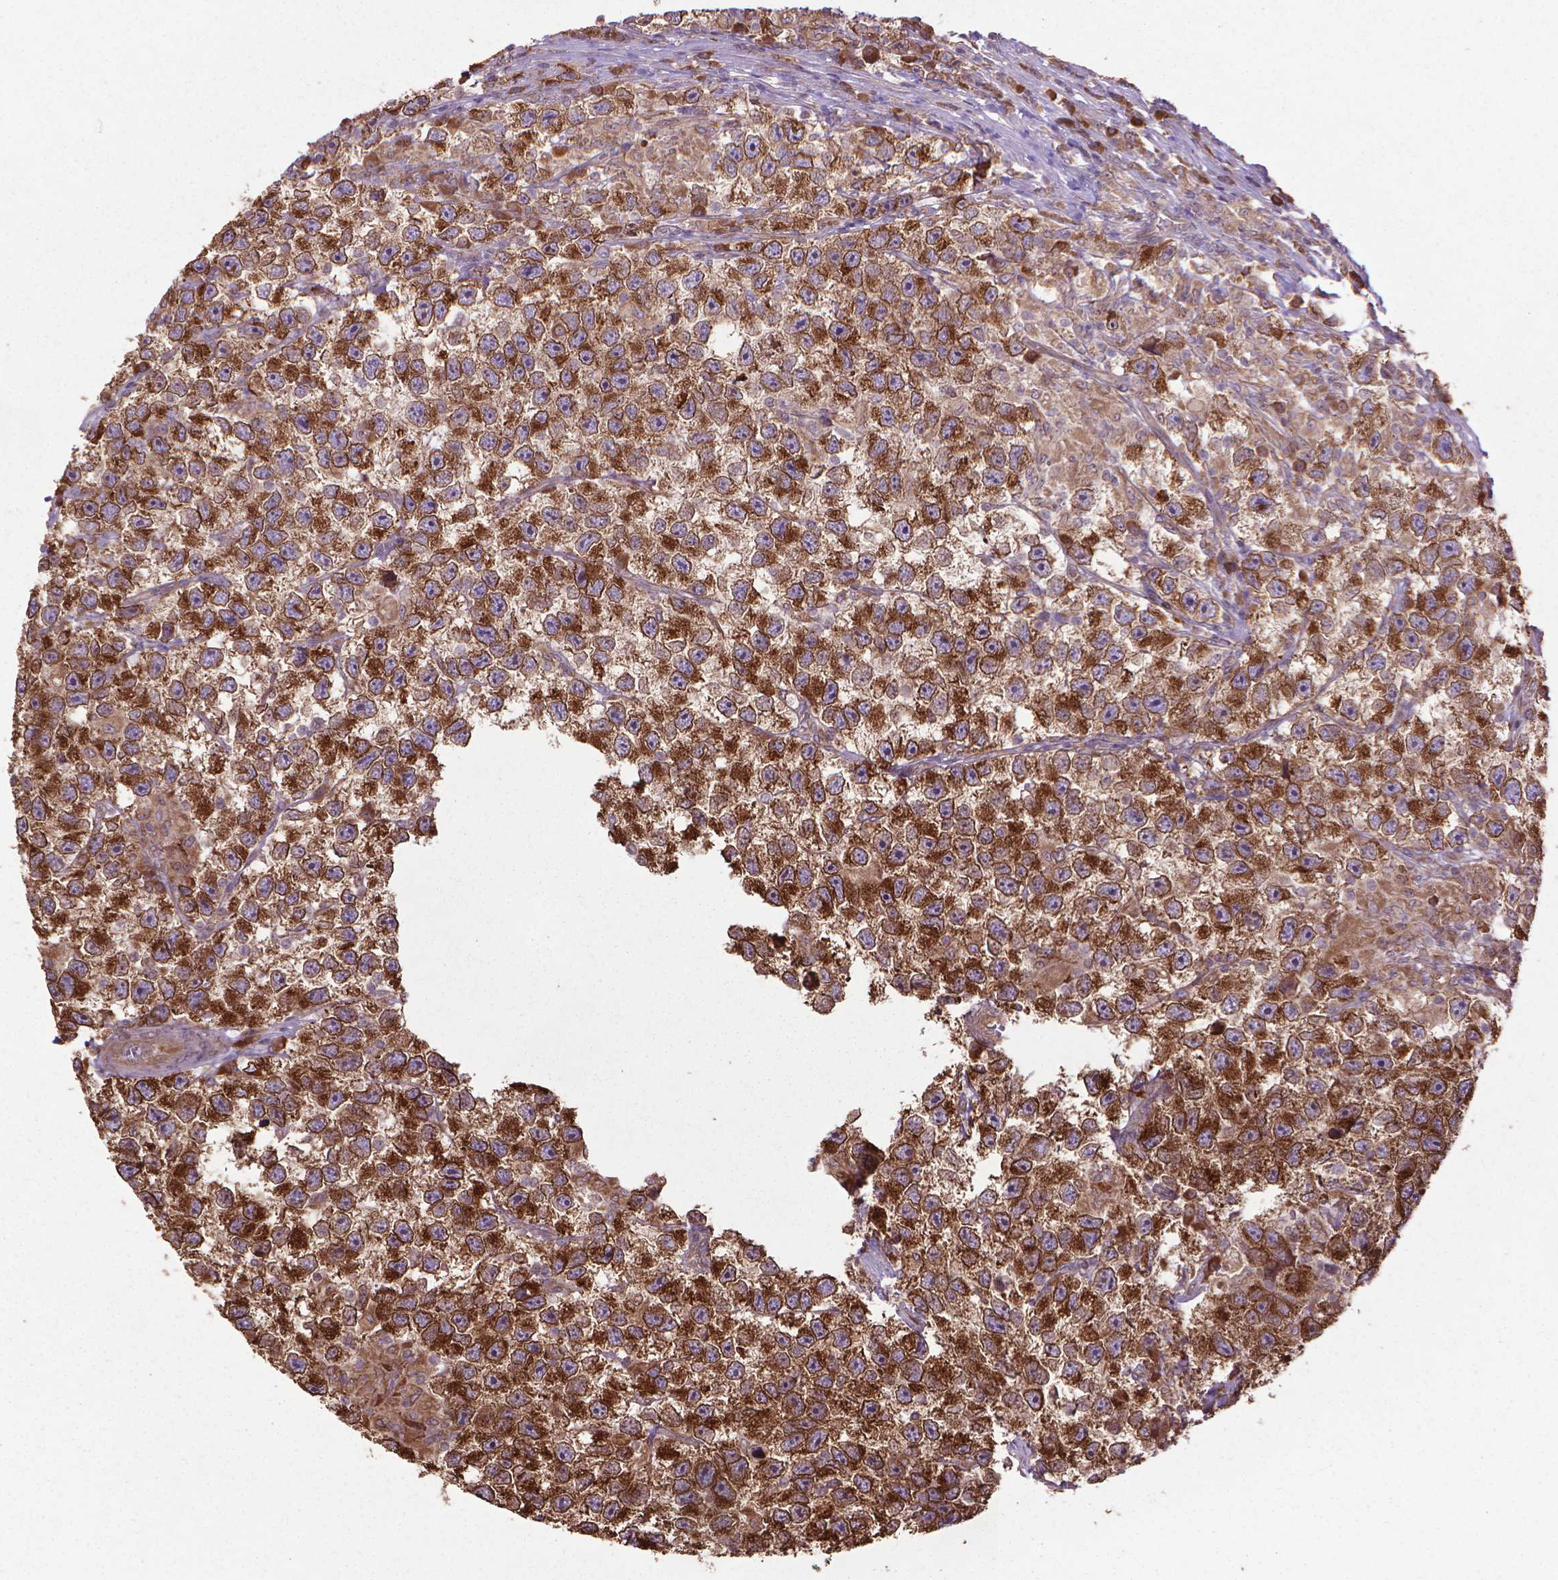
{"staining": {"intensity": "strong", "quantity": ">75%", "location": "cytoplasmic/membranous"}, "tissue": "testis cancer", "cell_type": "Tumor cells", "image_type": "cancer", "snomed": [{"axis": "morphology", "description": "Seminoma, NOS"}, {"axis": "topography", "description": "Testis"}], "caption": "About >75% of tumor cells in human seminoma (testis) demonstrate strong cytoplasmic/membranous protein staining as visualized by brown immunohistochemical staining.", "gene": "GAS1", "patient": {"sex": "male", "age": 26}}